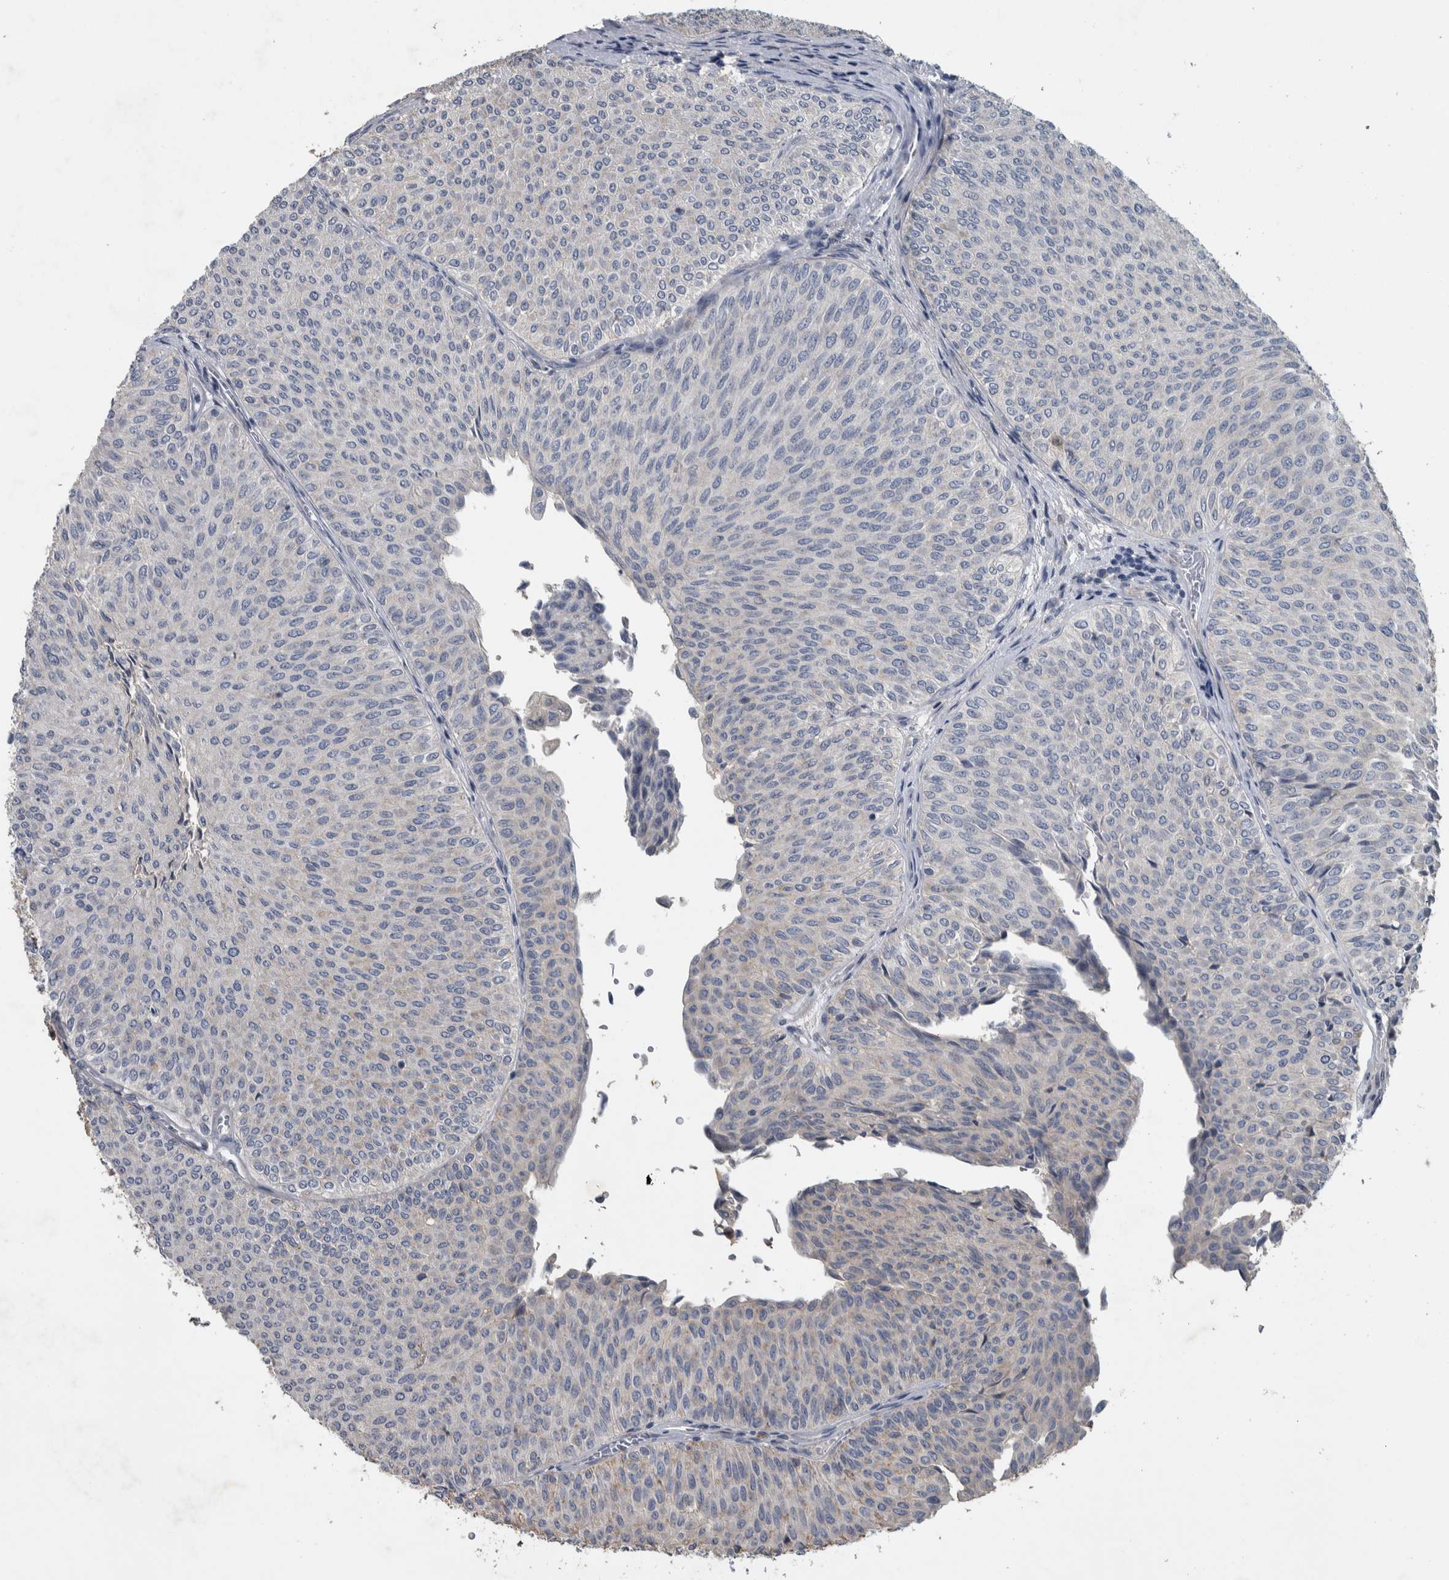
{"staining": {"intensity": "negative", "quantity": "none", "location": "none"}, "tissue": "urothelial cancer", "cell_type": "Tumor cells", "image_type": "cancer", "snomed": [{"axis": "morphology", "description": "Urothelial carcinoma, Low grade"}, {"axis": "topography", "description": "Urinary bladder"}], "caption": "This is a histopathology image of immunohistochemistry (IHC) staining of low-grade urothelial carcinoma, which shows no staining in tumor cells. Brightfield microscopy of IHC stained with DAB (brown) and hematoxylin (blue), captured at high magnification.", "gene": "NT5C2", "patient": {"sex": "male", "age": 78}}